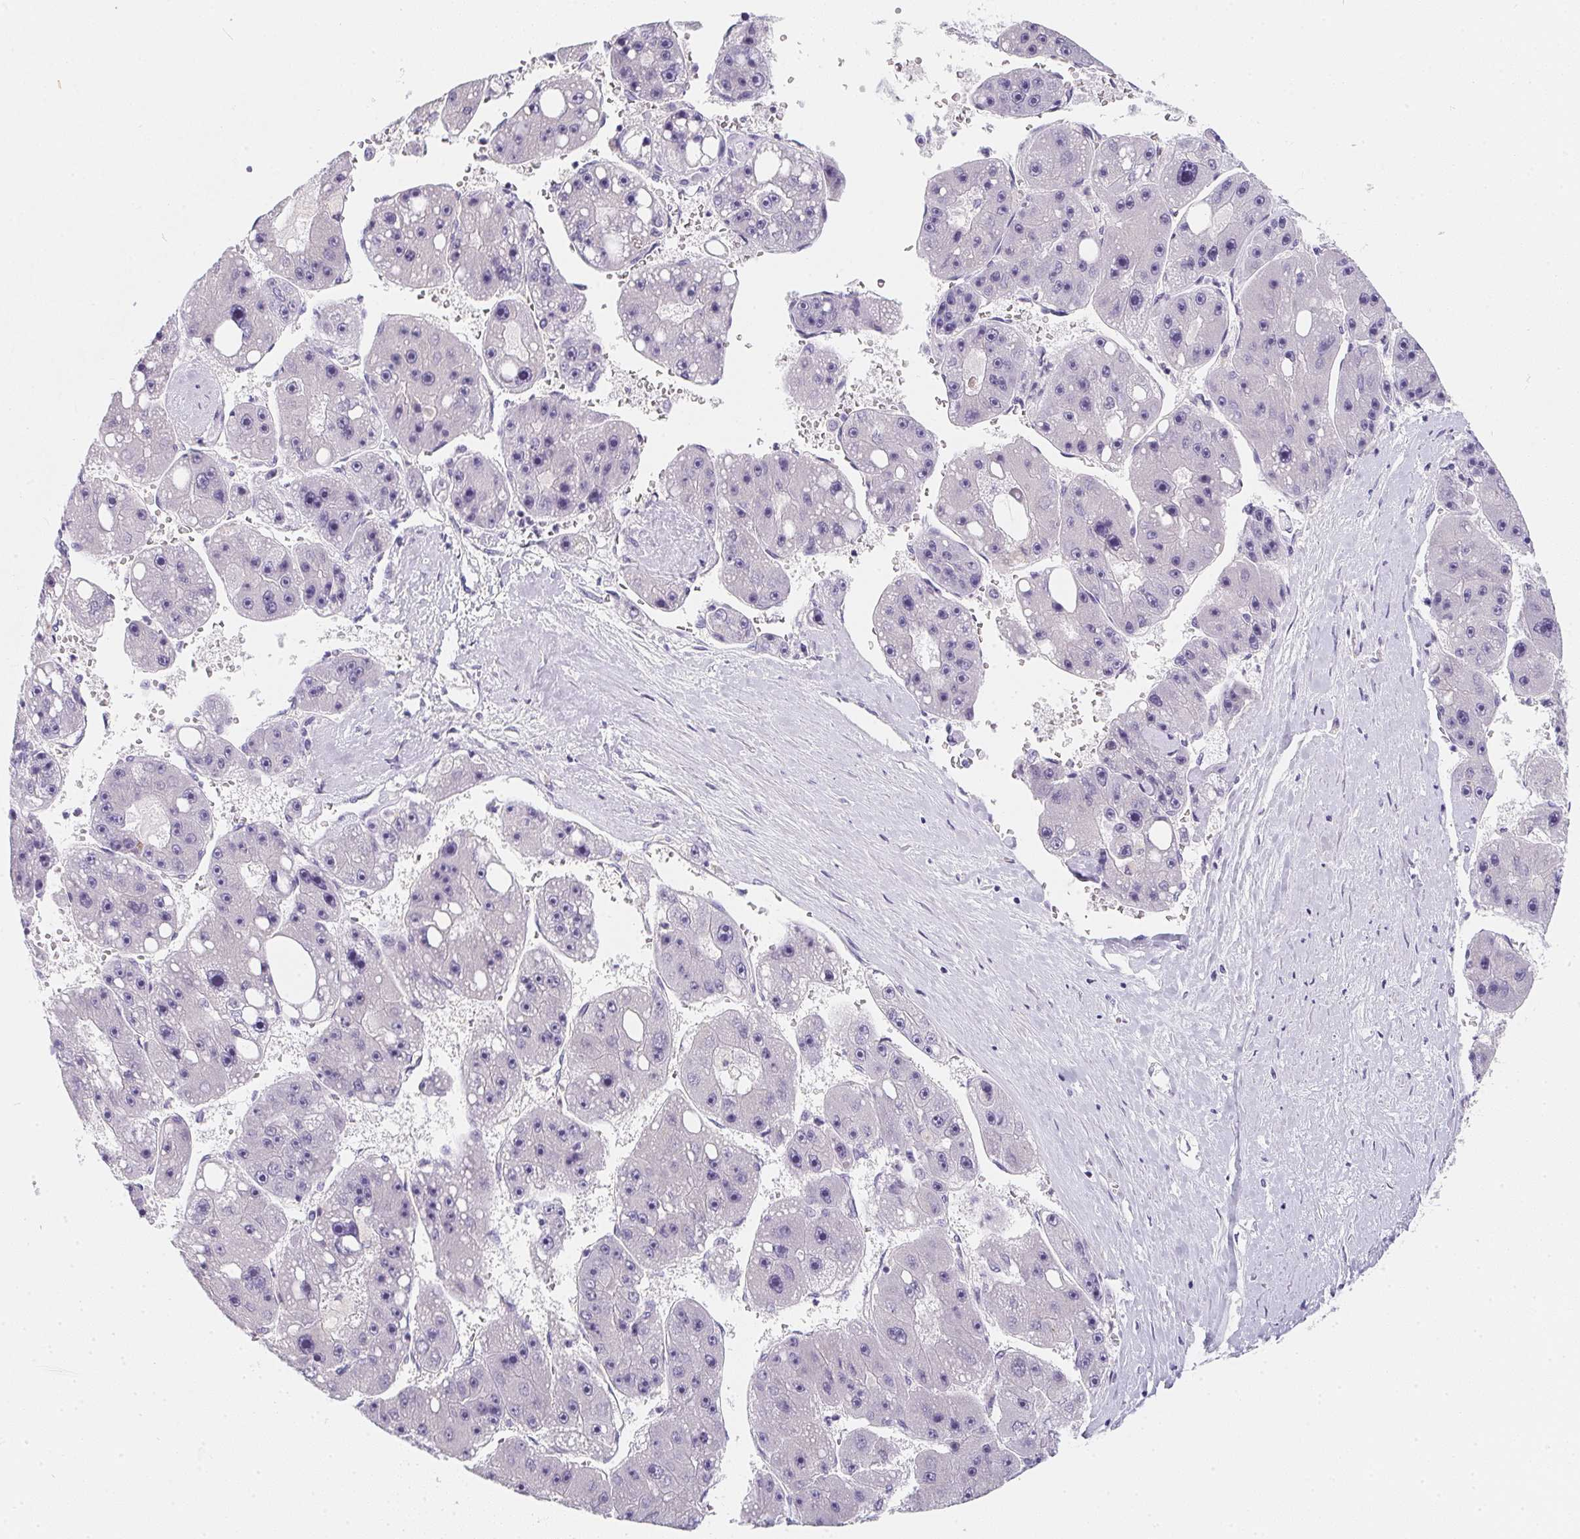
{"staining": {"intensity": "negative", "quantity": "none", "location": "none"}, "tissue": "liver cancer", "cell_type": "Tumor cells", "image_type": "cancer", "snomed": [{"axis": "morphology", "description": "Carcinoma, Hepatocellular, NOS"}, {"axis": "topography", "description": "Liver"}], "caption": "This is an IHC image of human hepatocellular carcinoma (liver). There is no positivity in tumor cells.", "gene": "MAP1A", "patient": {"sex": "female", "age": 61}}